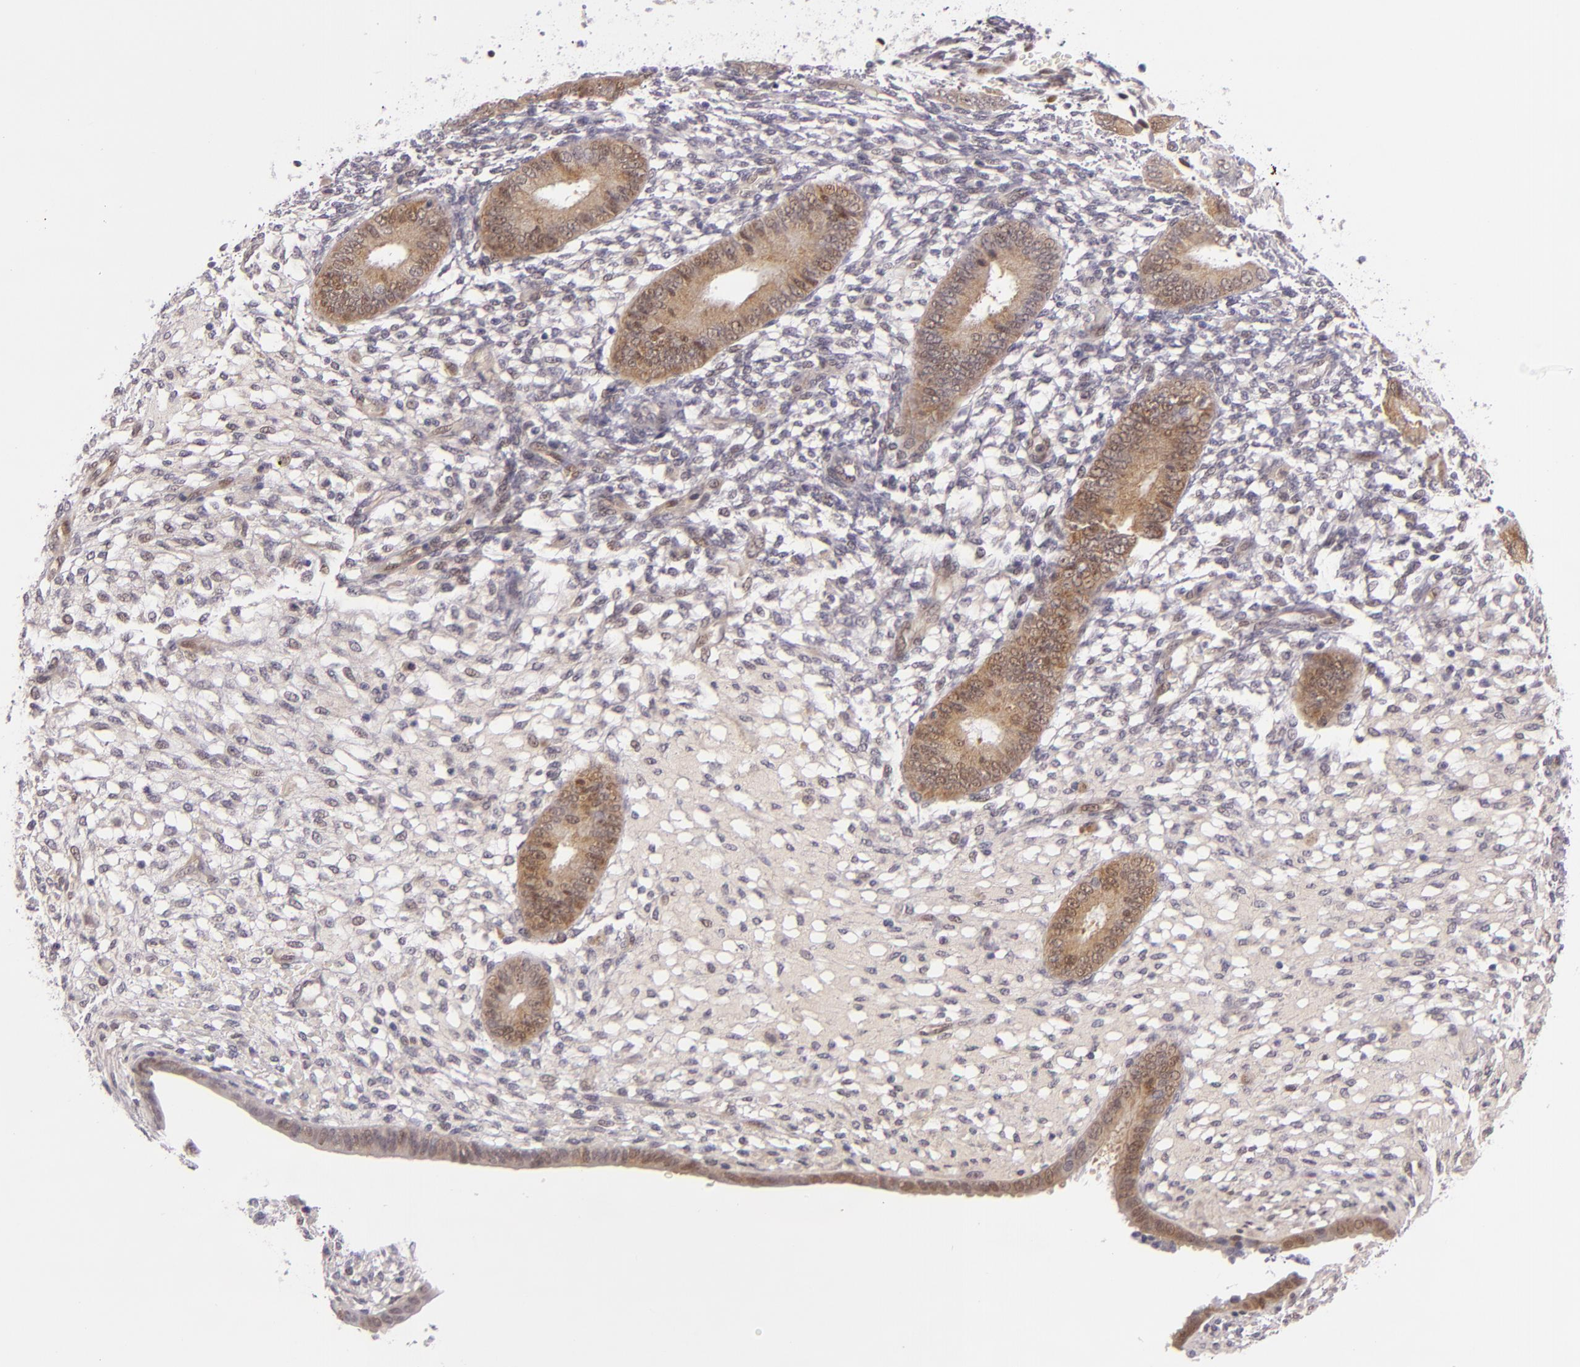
{"staining": {"intensity": "negative", "quantity": "none", "location": "none"}, "tissue": "endometrium", "cell_type": "Cells in endometrial stroma", "image_type": "normal", "snomed": [{"axis": "morphology", "description": "Normal tissue, NOS"}, {"axis": "topography", "description": "Endometrium"}], "caption": "Immunohistochemistry (IHC) photomicrograph of normal endometrium: human endometrium stained with DAB (3,3'-diaminobenzidine) displays no significant protein expression in cells in endometrial stroma. (Brightfield microscopy of DAB (3,3'-diaminobenzidine) immunohistochemistry at high magnification).", "gene": "CSE1L", "patient": {"sex": "female", "age": 42}}